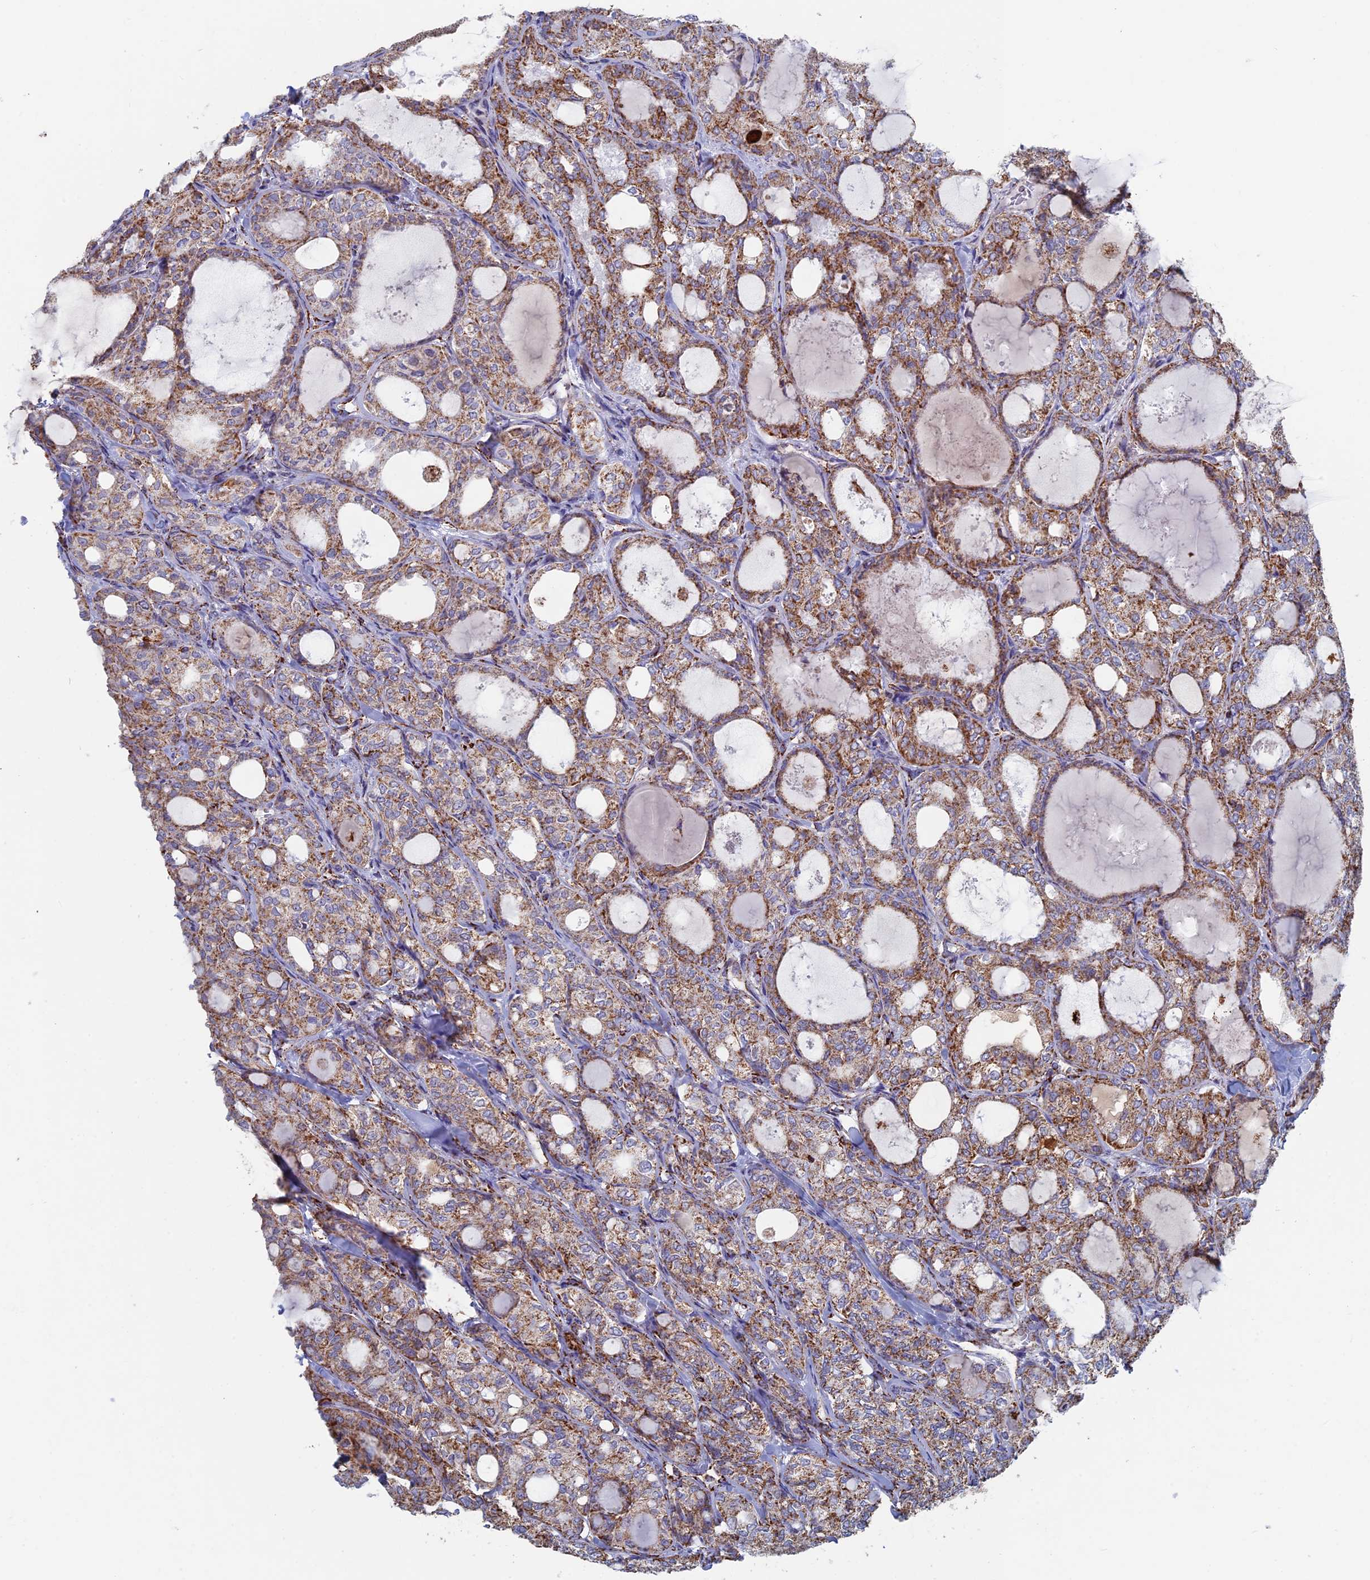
{"staining": {"intensity": "moderate", "quantity": ">75%", "location": "cytoplasmic/membranous"}, "tissue": "thyroid cancer", "cell_type": "Tumor cells", "image_type": "cancer", "snomed": [{"axis": "morphology", "description": "Follicular adenoma carcinoma, NOS"}, {"axis": "topography", "description": "Thyroid gland"}], "caption": "Thyroid cancer (follicular adenoma carcinoma) tissue displays moderate cytoplasmic/membranous staining in approximately >75% of tumor cells", "gene": "SEC24D", "patient": {"sex": "male", "age": 75}}